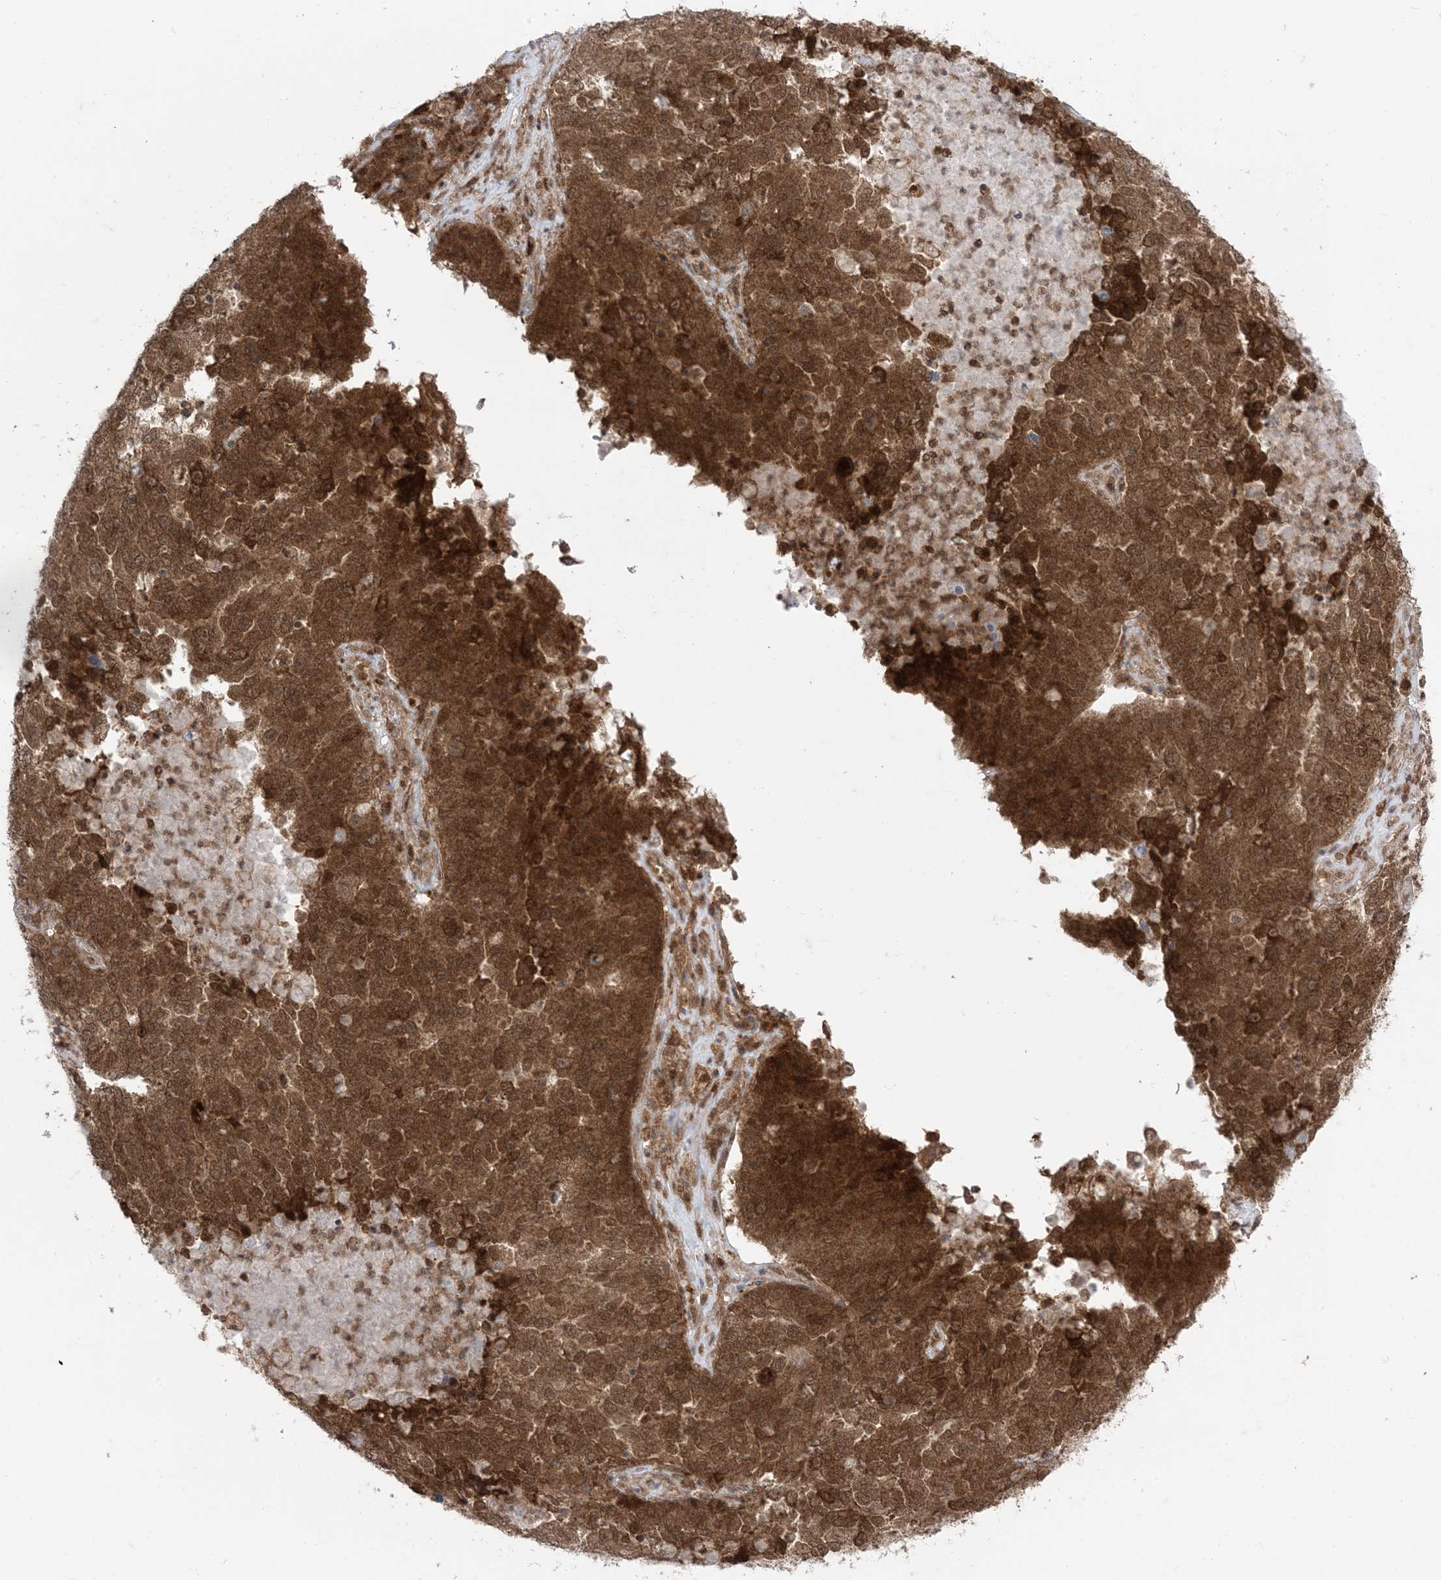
{"staining": {"intensity": "strong", "quantity": ">75%", "location": "cytoplasmic/membranous,nuclear"}, "tissue": "ovarian cancer", "cell_type": "Tumor cells", "image_type": "cancer", "snomed": [{"axis": "morphology", "description": "Carcinoma, endometroid"}, {"axis": "topography", "description": "Ovary"}], "caption": "Immunohistochemistry (IHC) of ovarian cancer (endometroid carcinoma) shows high levels of strong cytoplasmic/membranous and nuclear expression in approximately >75% of tumor cells.", "gene": "PTPA", "patient": {"sex": "female", "age": 62}}